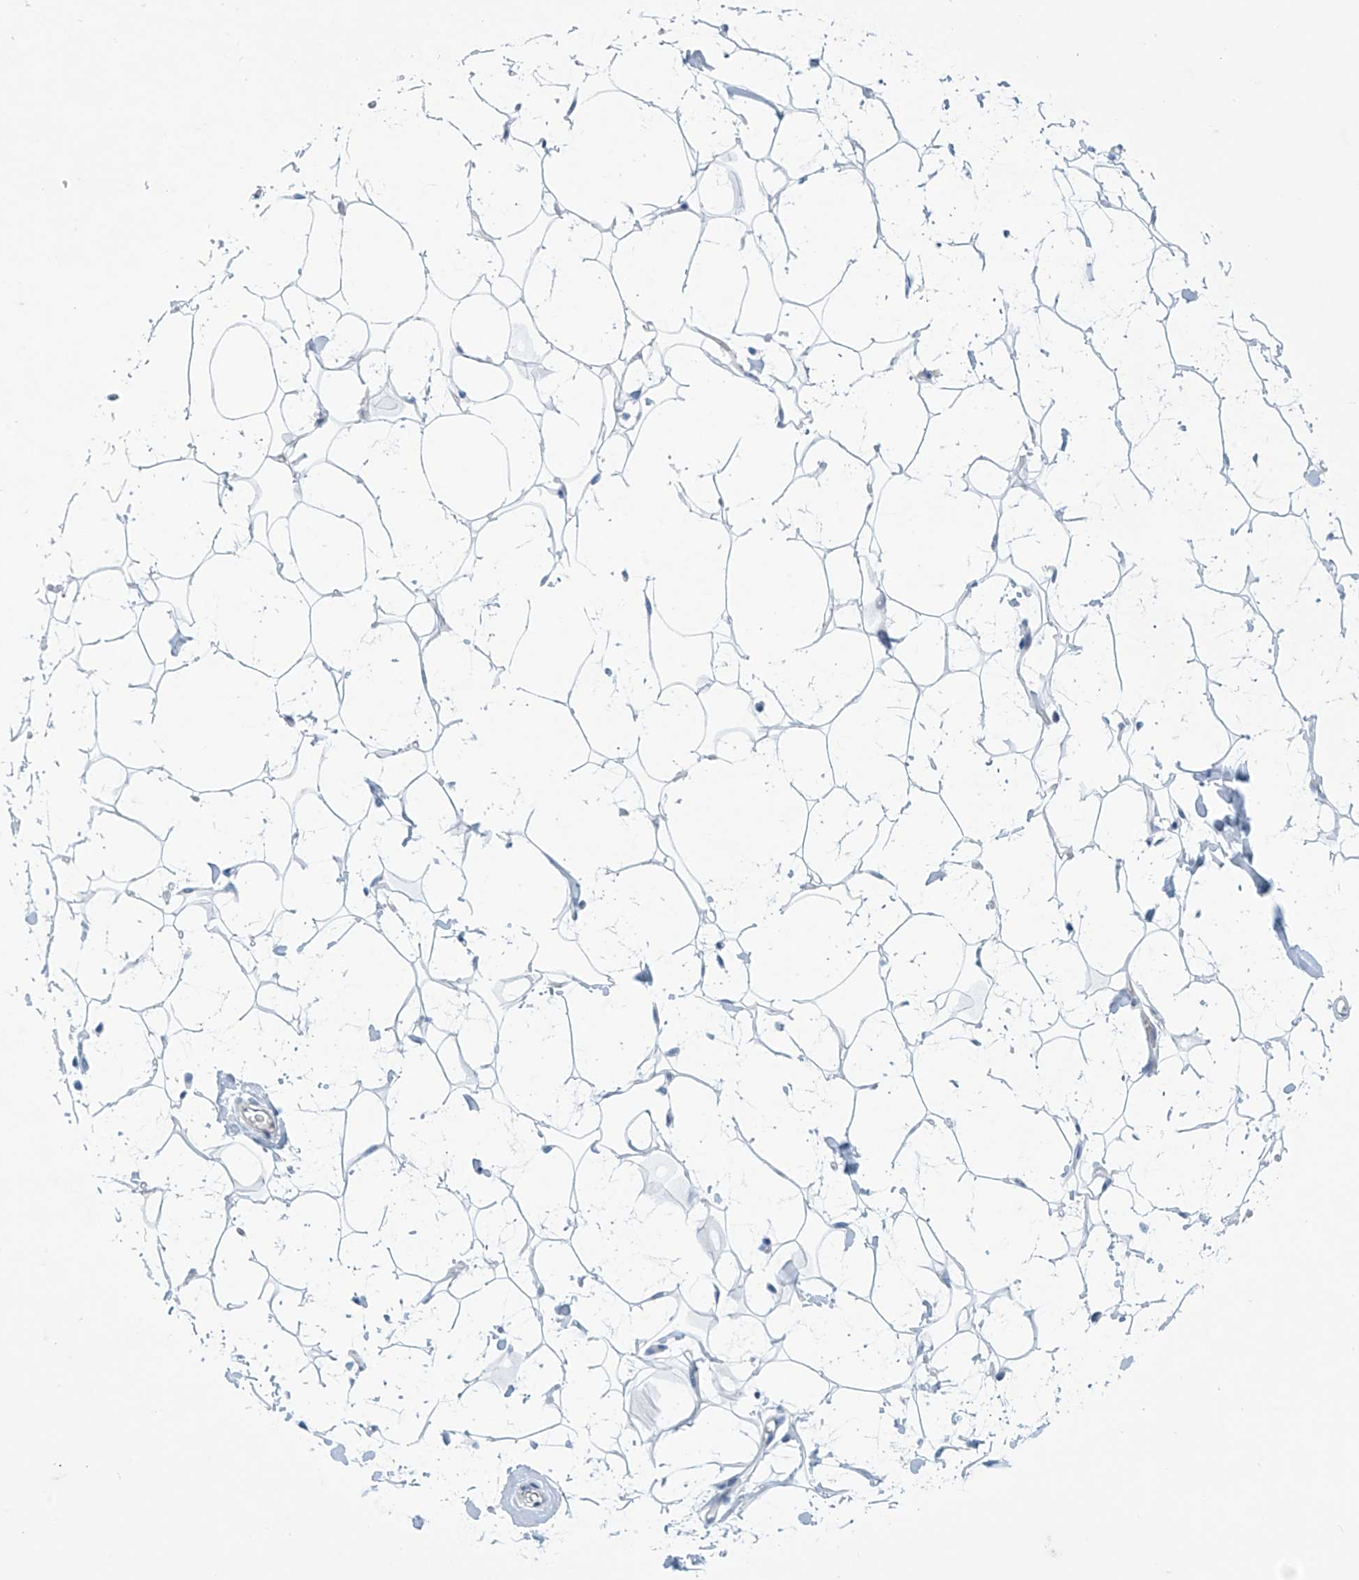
{"staining": {"intensity": "negative", "quantity": "none", "location": "none"}, "tissue": "adipose tissue", "cell_type": "Adipocytes", "image_type": "normal", "snomed": [{"axis": "morphology", "description": "Normal tissue, NOS"}, {"axis": "topography", "description": "Breast"}], "caption": "DAB (3,3'-diaminobenzidine) immunohistochemical staining of normal adipose tissue exhibits no significant positivity in adipocytes. Brightfield microscopy of immunohistochemistry (IHC) stained with DAB (brown) and hematoxylin (blue), captured at high magnification.", "gene": "SLC35A5", "patient": {"sex": "female", "age": 26}}